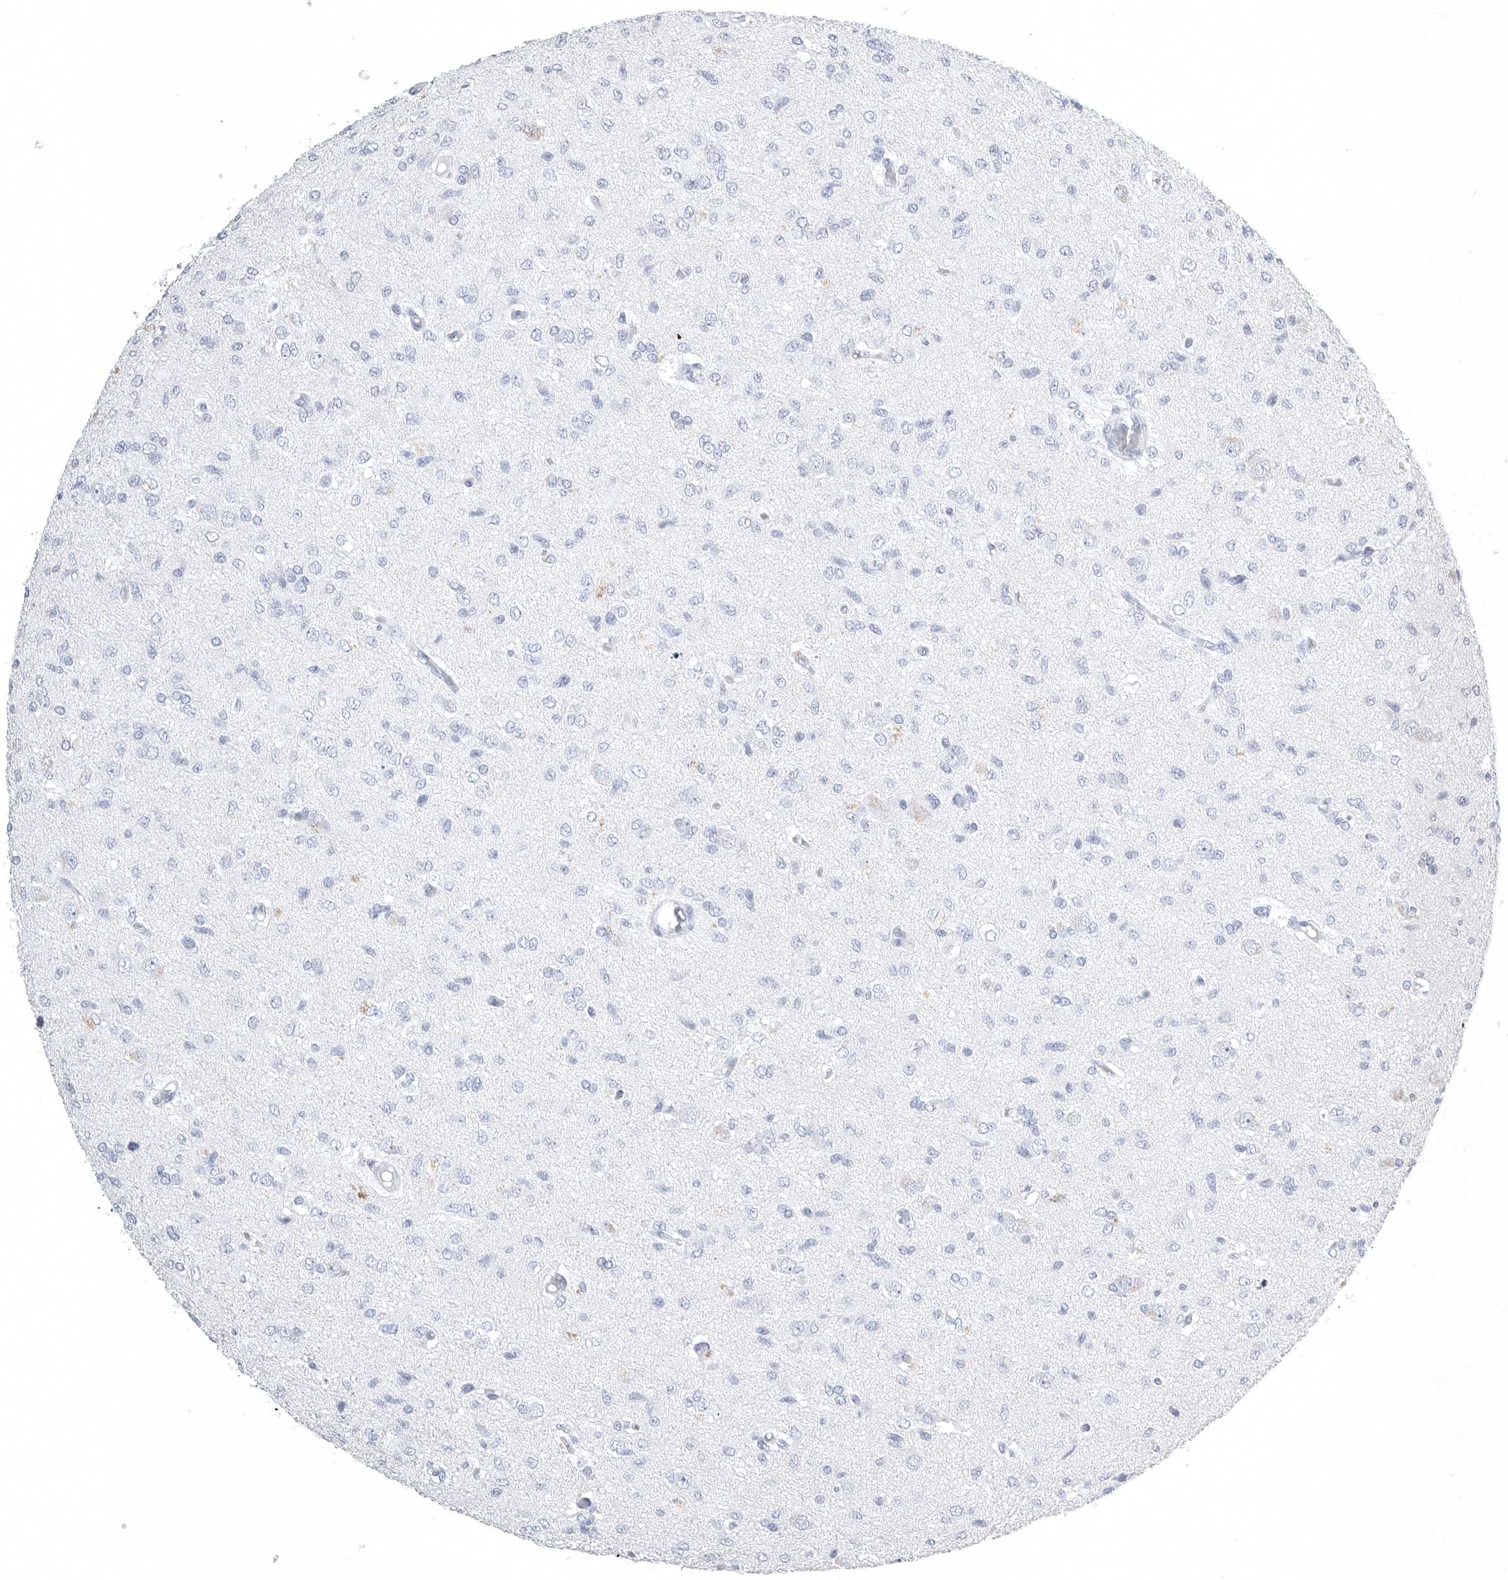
{"staining": {"intensity": "negative", "quantity": "none", "location": "none"}, "tissue": "glioma", "cell_type": "Tumor cells", "image_type": "cancer", "snomed": [{"axis": "morphology", "description": "Glioma, malignant, High grade"}, {"axis": "topography", "description": "Brain"}], "caption": "The micrograph demonstrates no staining of tumor cells in glioma. (DAB immunohistochemistry visualized using brightfield microscopy, high magnification).", "gene": "TIMP1", "patient": {"sex": "female", "age": 59}}